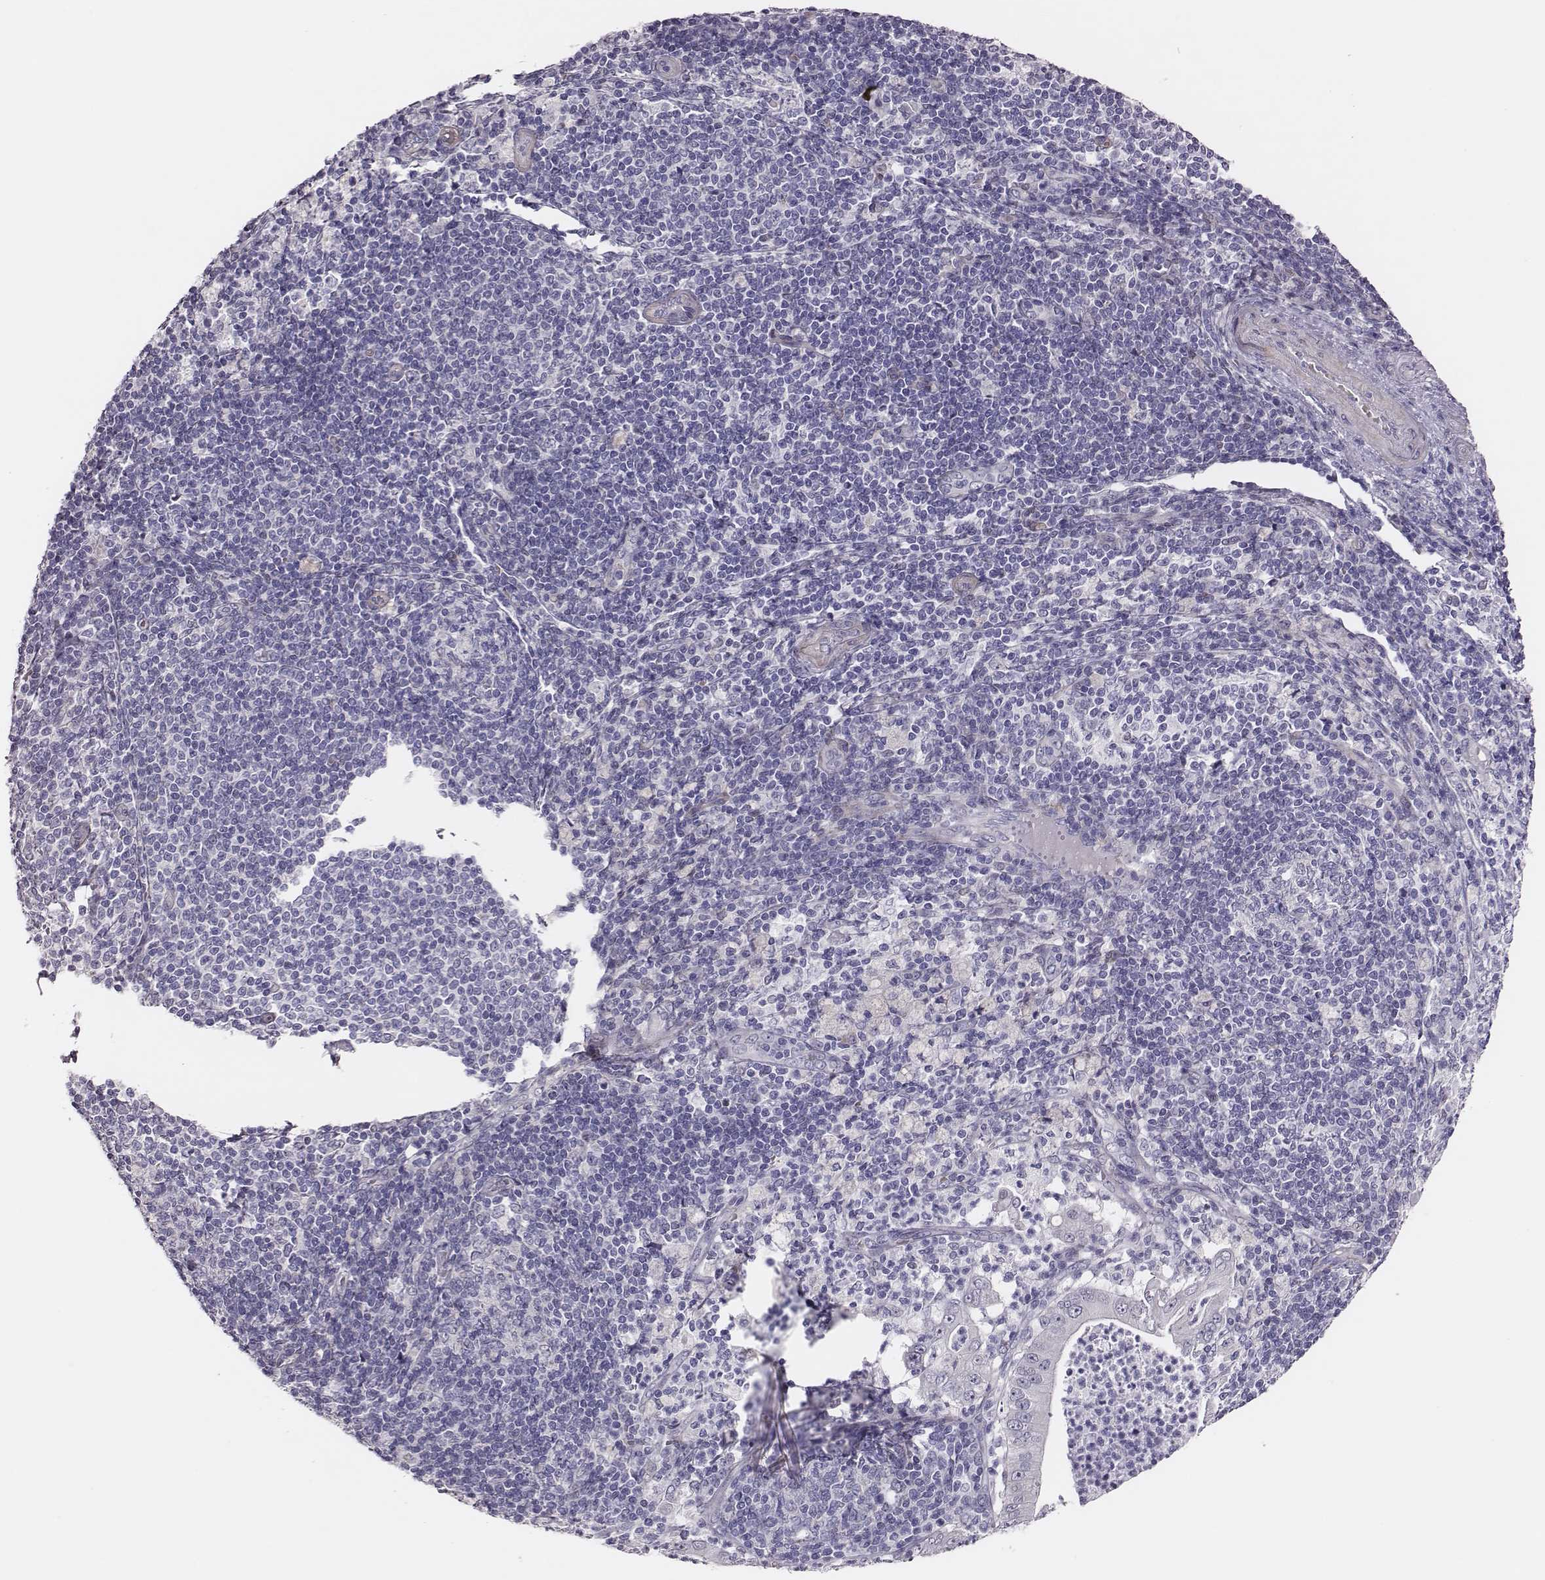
{"staining": {"intensity": "negative", "quantity": "none", "location": "none"}, "tissue": "pancreatic cancer", "cell_type": "Tumor cells", "image_type": "cancer", "snomed": [{"axis": "morphology", "description": "Adenocarcinoma, NOS"}, {"axis": "topography", "description": "Pancreas"}], "caption": "This is an IHC micrograph of human pancreatic cancer. There is no expression in tumor cells.", "gene": "SCML2", "patient": {"sex": "male", "age": 71}}